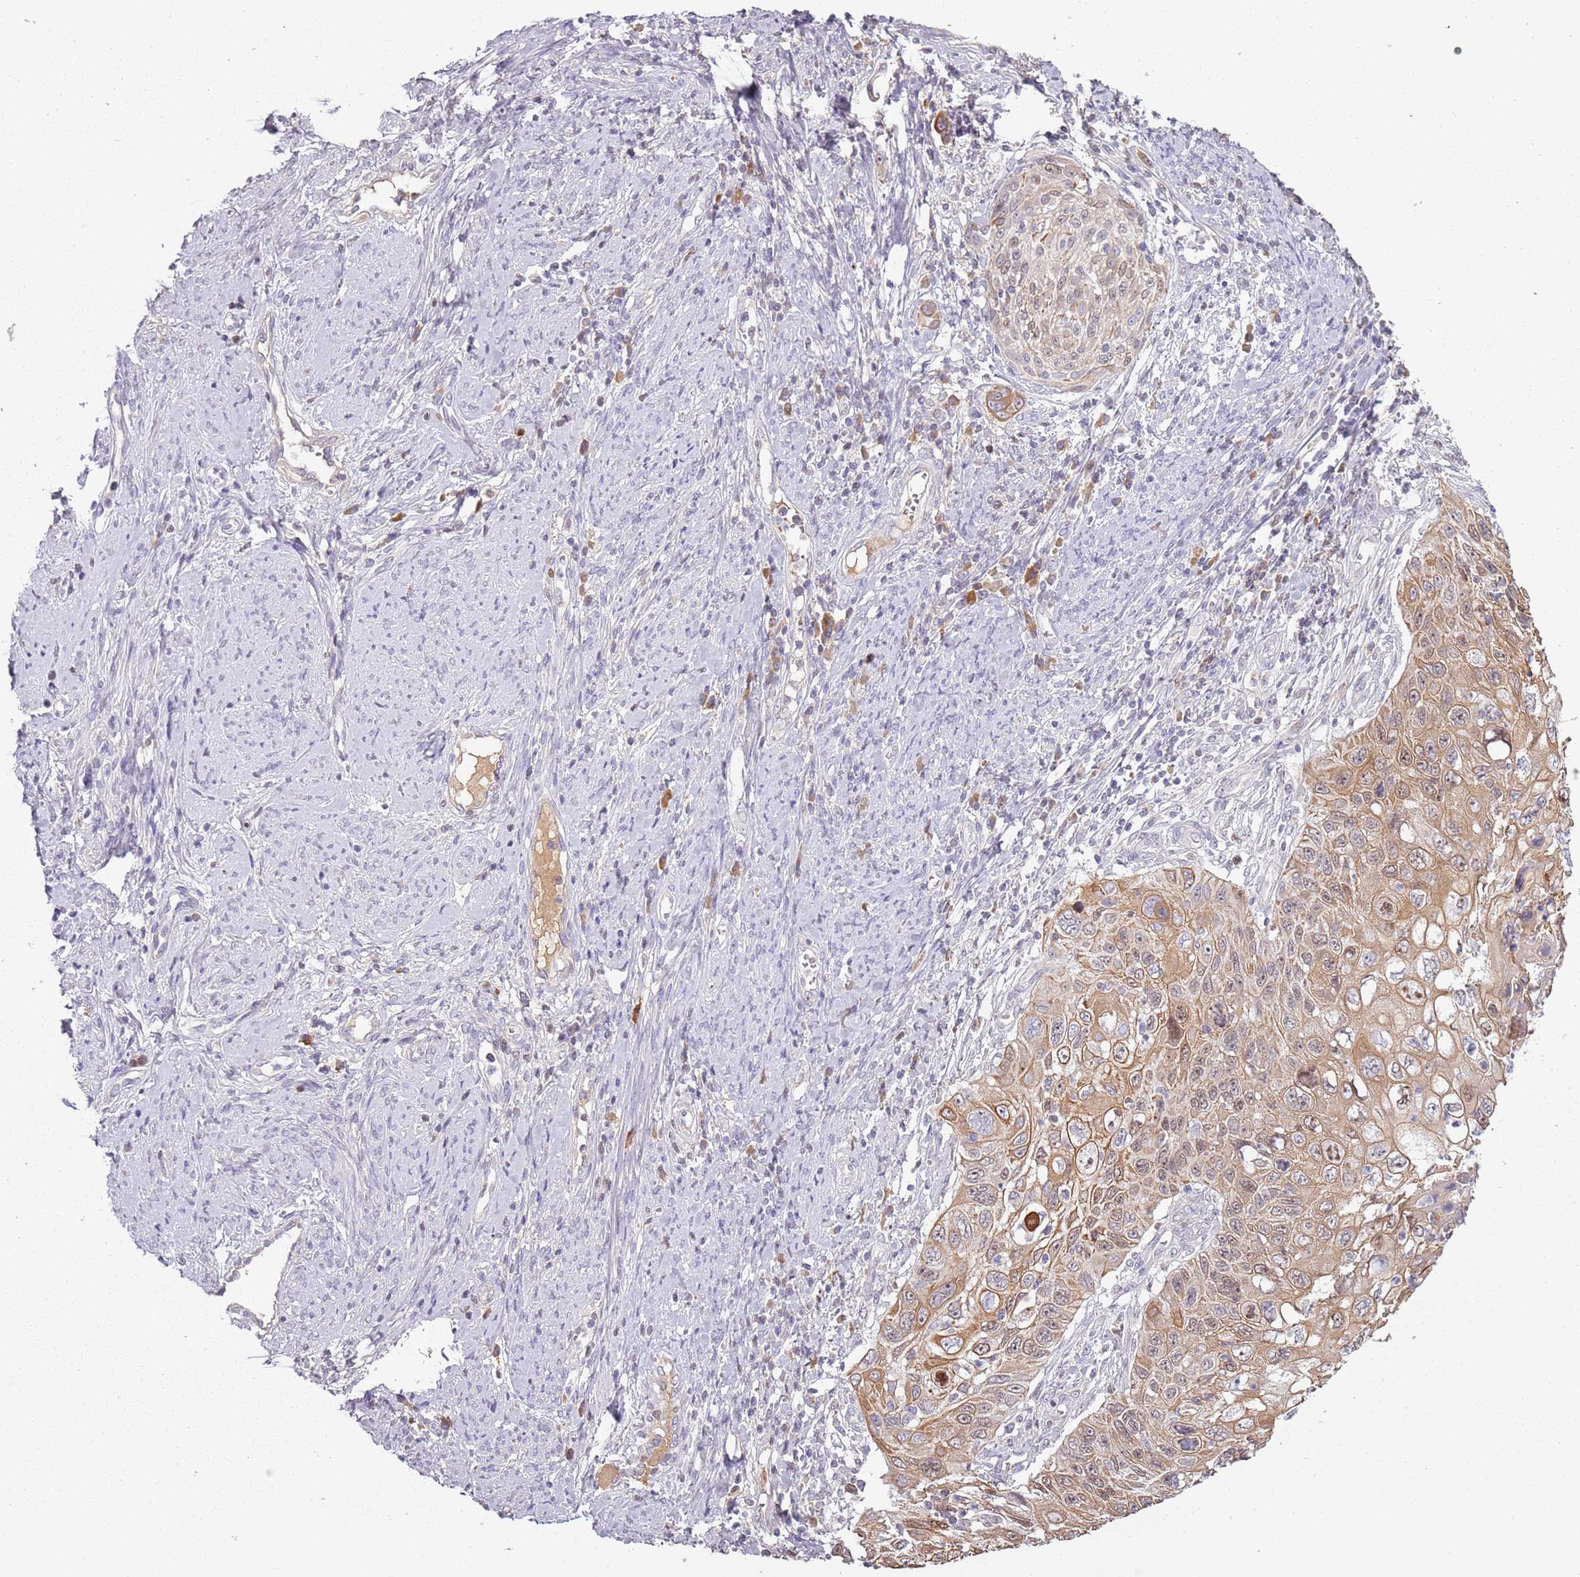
{"staining": {"intensity": "moderate", "quantity": ">75%", "location": "cytoplasmic/membranous"}, "tissue": "cervical cancer", "cell_type": "Tumor cells", "image_type": "cancer", "snomed": [{"axis": "morphology", "description": "Squamous cell carcinoma, NOS"}, {"axis": "topography", "description": "Cervix"}], "caption": "A brown stain labels moderate cytoplasmic/membranous staining of a protein in cervical cancer (squamous cell carcinoma) tumor cells. Using DAB (brown) and hematoxylin (blue) stains, captured at high magnification using brightfield microscopy.", "gene": "SYS1", "patient": {"sex": "female", "age": 70}}